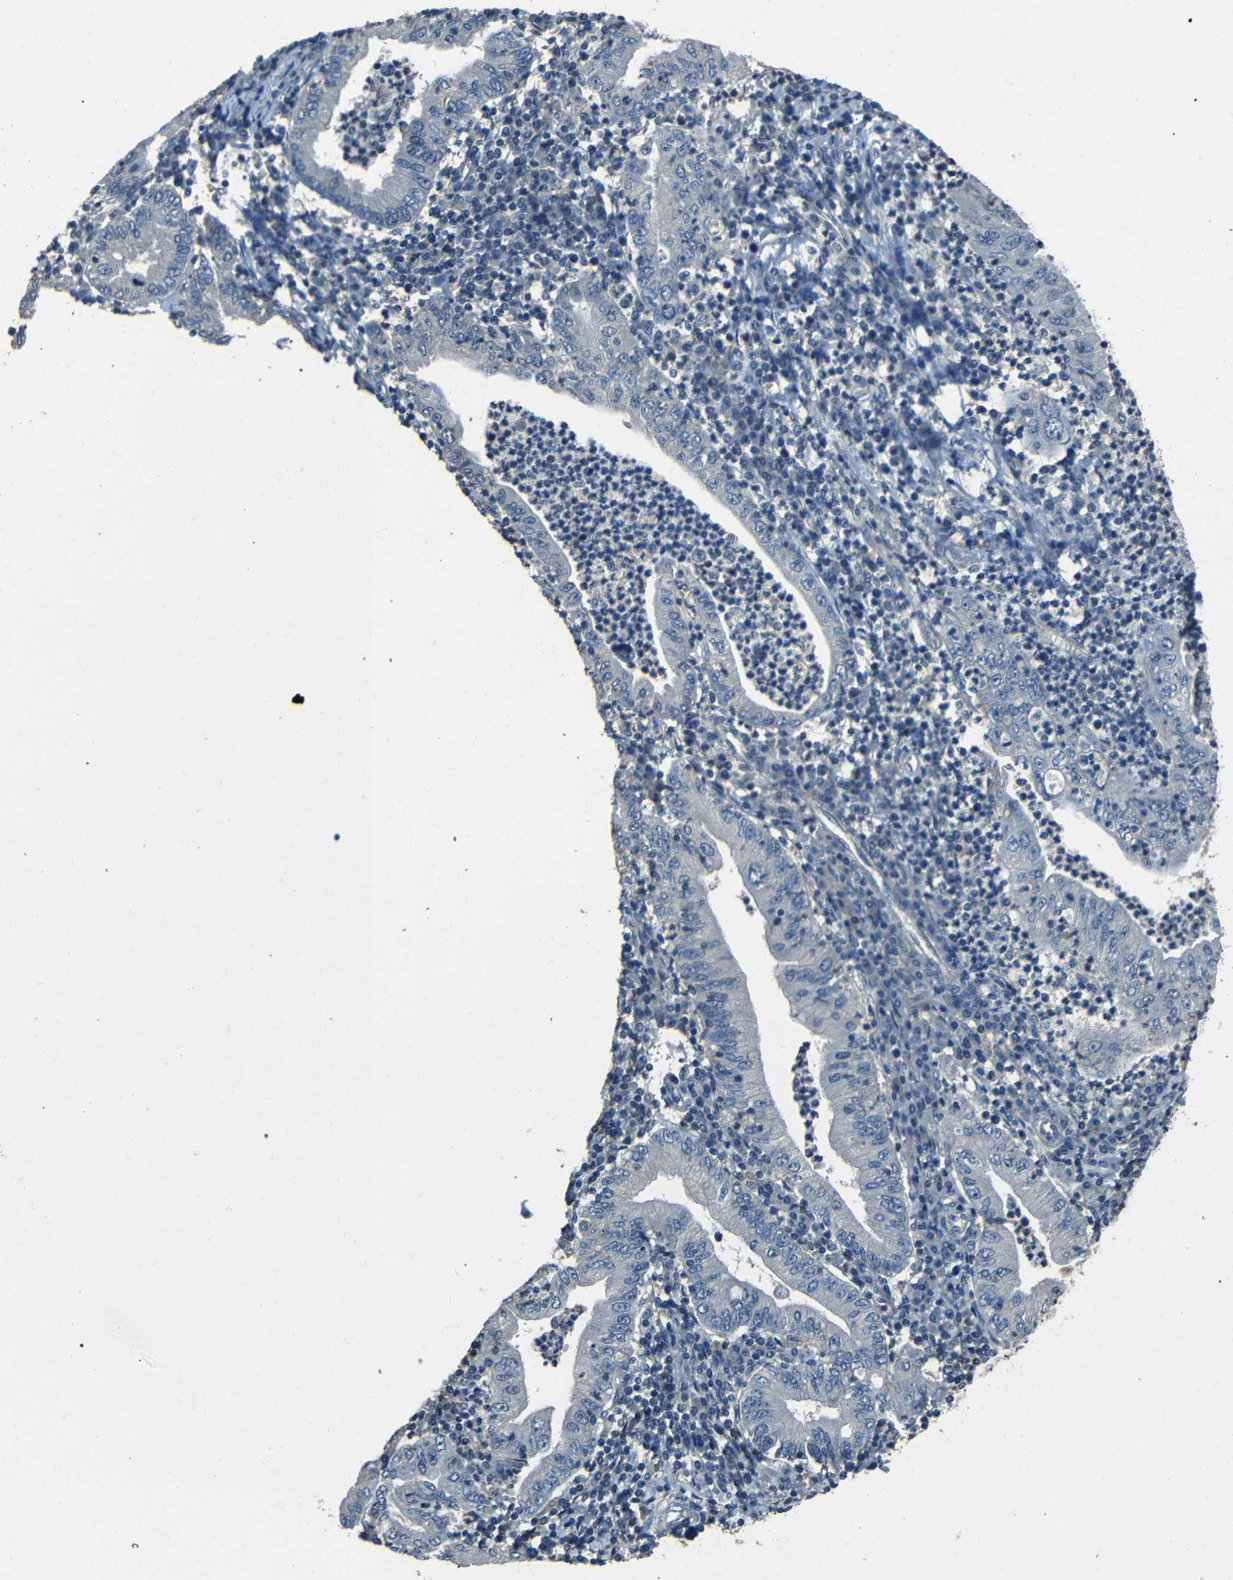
{"staining": {"intensity": "negative", "quantity": "none", "location": "none"}, "tissue": "stomach cancer", "cell_type": "Tumor cells", "image_type": "cancer", "snomed": [{"axis": "morphology", "description": "Normal tissue, NOS"}, {"axis": "morphology", "description": "Adenocarcinoma, NOS"}, {"axis": "topography", "description": "Esophagus"}, {"axis": "topography", "description": "Stomach, upper"}, {"axis": "topography", "description": "Peripheral nerve tissue"}], "caption": "Immunohistochemical staining of human stomach cancer (adenocarcinoma) demonstrates no significant expression in tumor cells.", "gene": "SLA", "patient": {"sex": "male", "age": 62}}